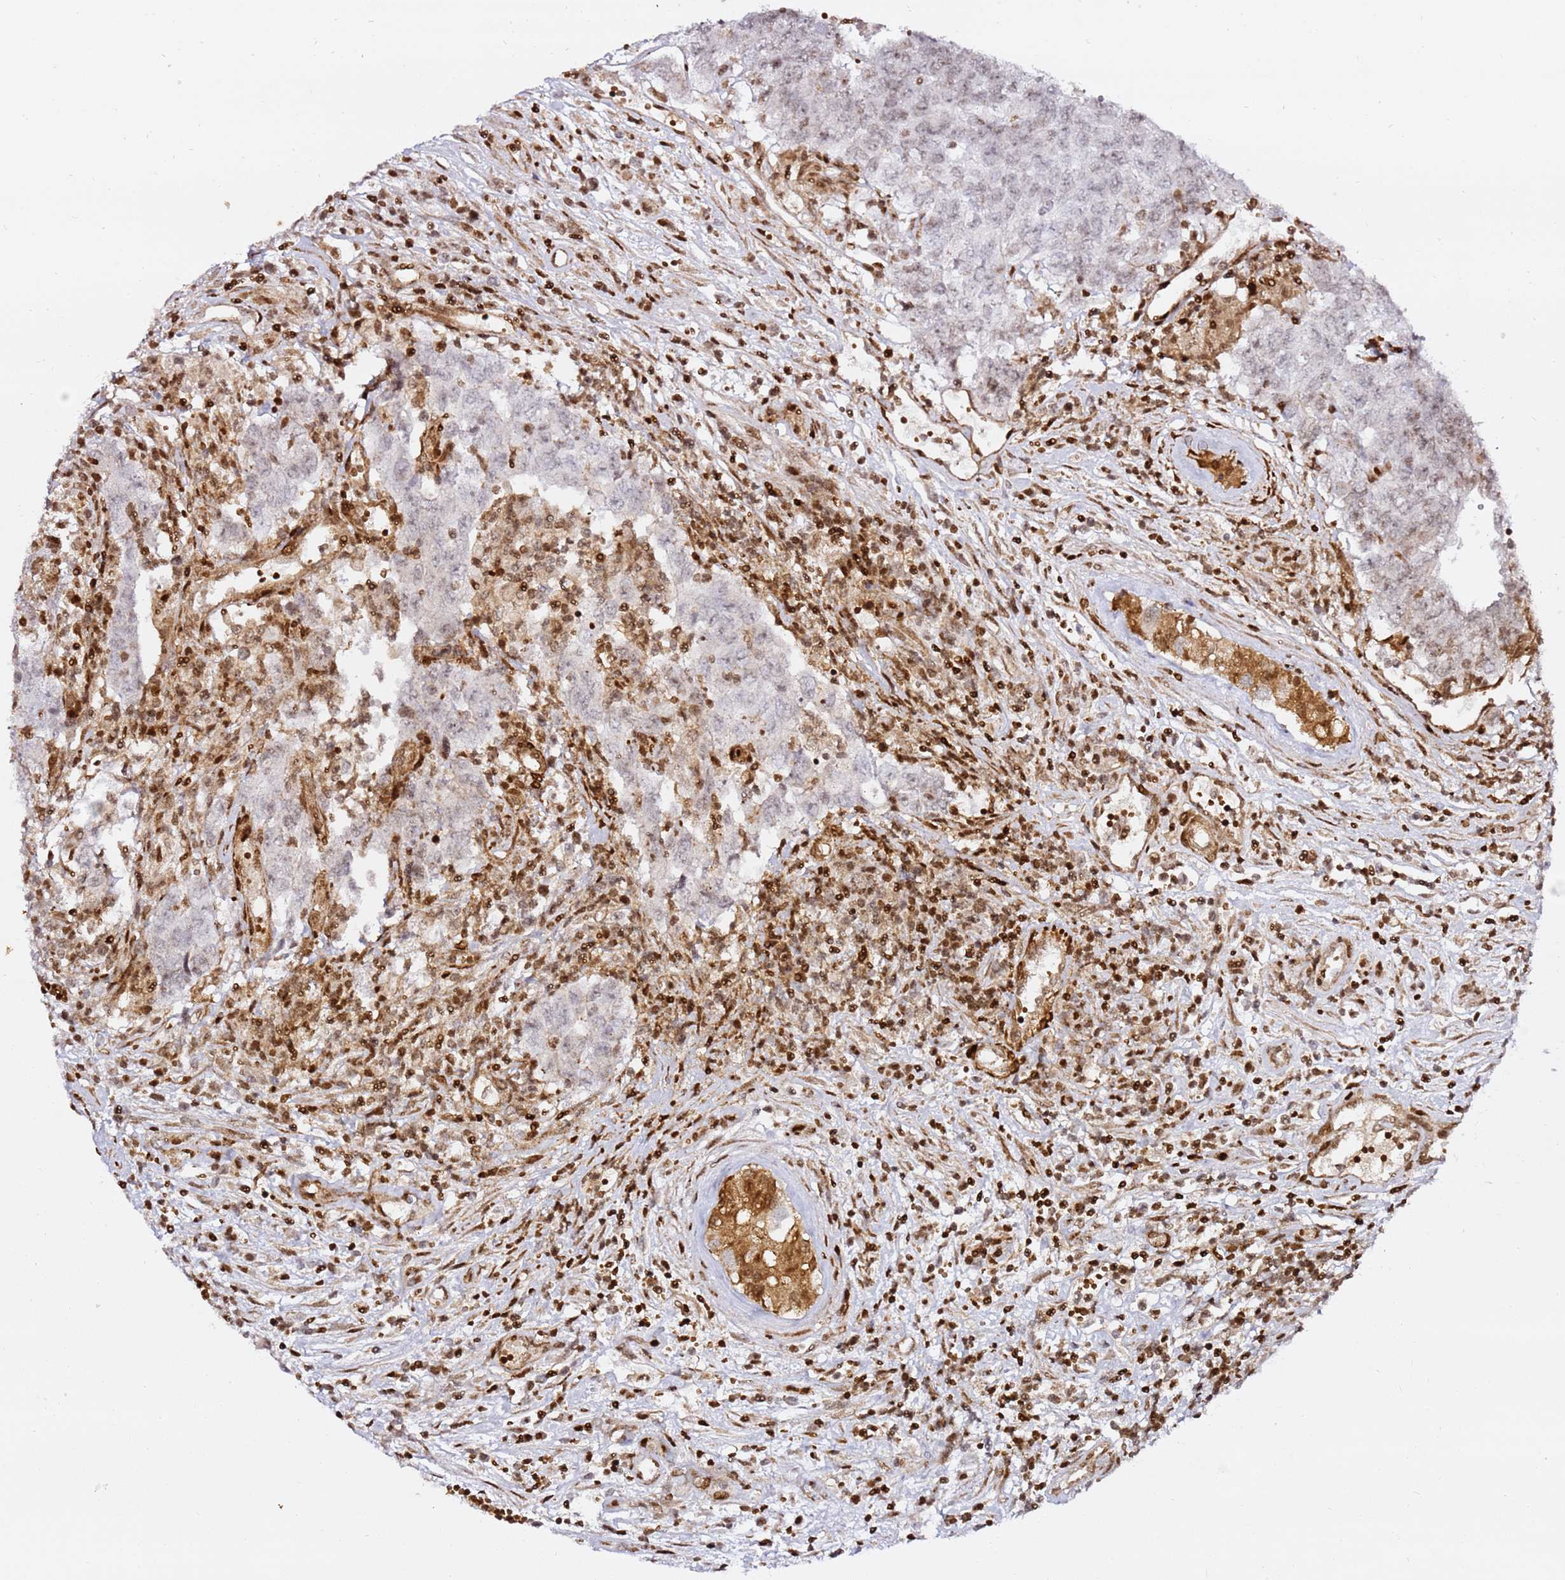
{"staining": {"intensity": "weak", "quantity": "<25%", "location": "nuclear"}, "tissue": "testis cancer", "cell_type": "Tumor cells", "image_type": "cancer", "snomed": [{"axis": "morphology", "description": "Carcinoma, Embryonal, NOS"}, {"axis": "topography", "description": "Testis"}], "caption": "IHC image of neoplastic tissue: human testis cancer stained with DAB (3,3'-diaminobenzidine) shows no significant protein positivity in tumor cells. (Brightfield microscopy of DAB immunohistochemistry at high magnification).", "gene": "GBP2", "patient": {"sex": "male", "age": 34}}